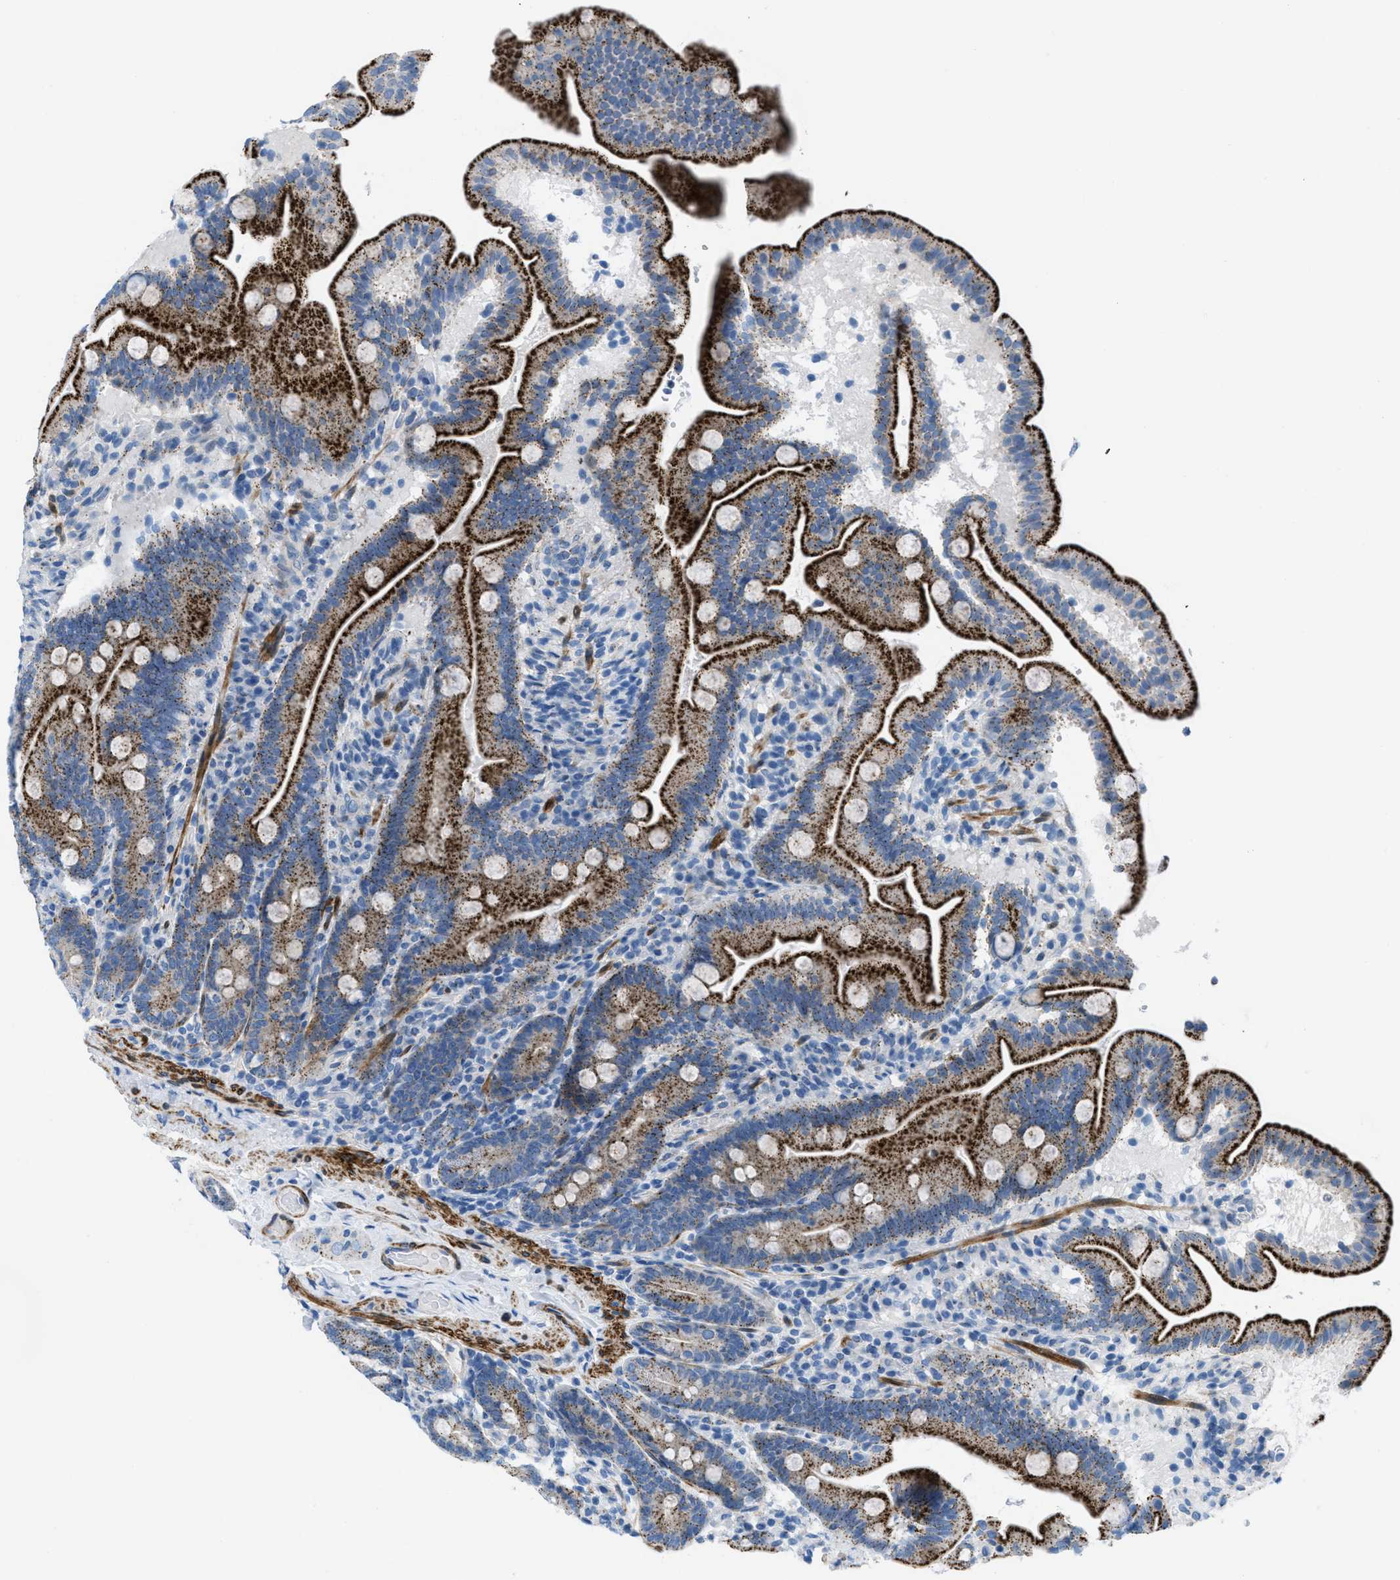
{"staining": {"intensity": "strong", "quantity": ">75%", "location": "cytoplasmic/membranous"}, "tissue": "duodenum", "cell_type": "Glandular cells", "image_type": "normal", "snomed": [{"axis": "morphology", "description": "Normal tissue, NOS"}, {"axis": "topography", "description": "Duodenum"}], "caption": "This is a histology image of immunohistochemistry (IHC) staining of unremarkable duodenum, which shows strong positivity in the cytoplasmic/membranous of glandular cells.", "gene": "MFSD13A", "patient": {"sex": "male", "age": 54}}